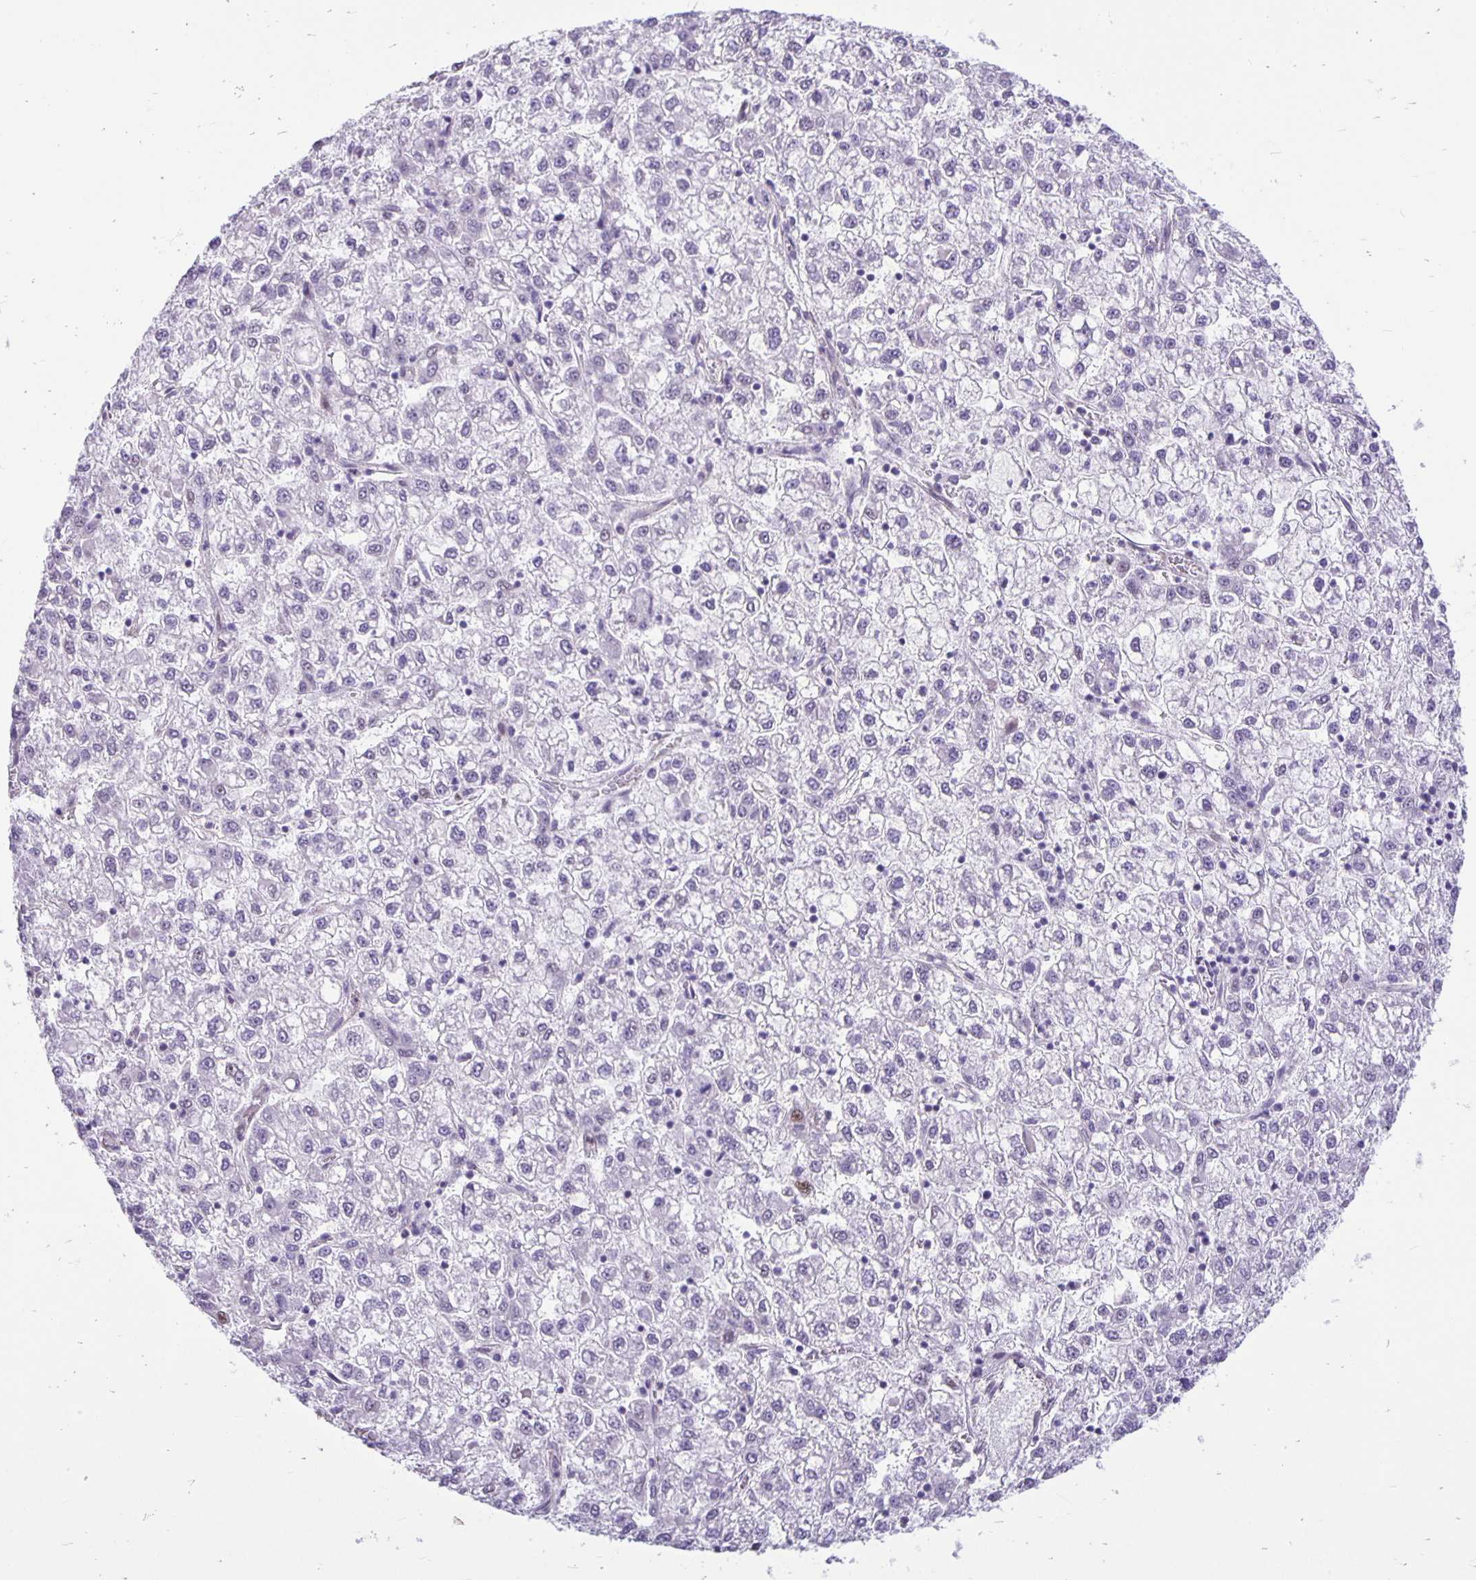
{"staining": {"intensity": "negative", "quantity": "none", "location": "none"}, "tissue": "liver cancer", "cell_type": "Tumor cells", "image_type": "cancer", "snomed": [{"axis": "morphology", "description": "Carcinoma, Hepatocellular, NOS"}, {"axis": "topography", "description": "Liver"}], "caption": "A micrograph of human liver cancer is negative for staining in tumor cells. (DAB (3,3'-diaminobenzidine) immunohistochemistry (IHC), high magnification).", "gene": "TAX1BP3", "patient": {"sex": "male", "age": 40}}